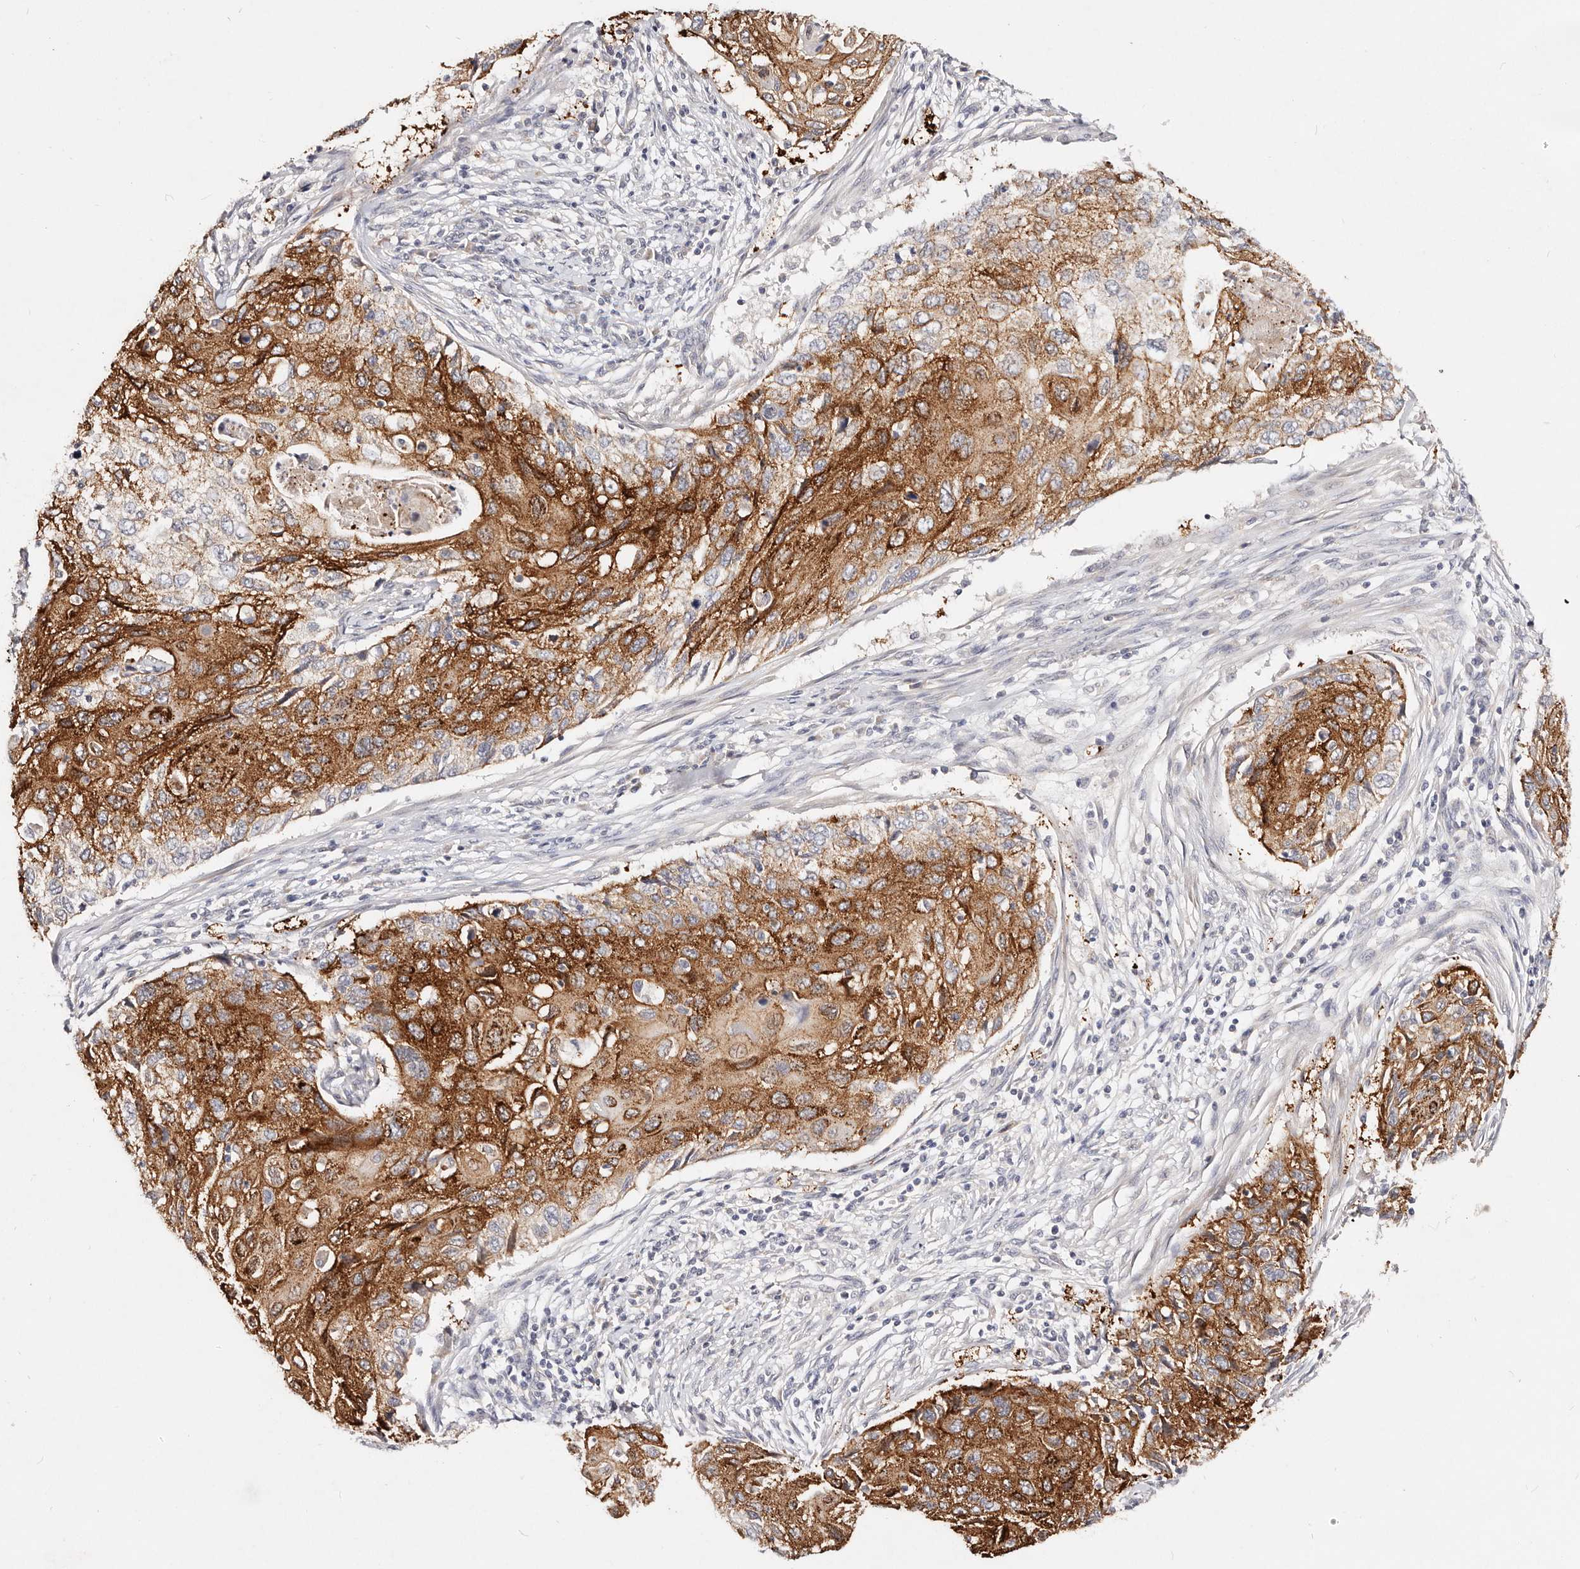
{"staining": {"intensity": "strong", "quantity": ">75%", "location": "cytoplasmic/membranous"}, "tissue": "cervical cancer", "cell_type": "Tumor cells", "image_type": "cancer", "snomed": [{"axis": "morphology", "description": "Squamous cell carcinoma, NOS"}, {"axis": "topography", "description": "Cervix"}], "caption": "Cervical cancer (squamous cell carcinoma) was stained to show a protein in brown. There is high levels of strong cytoplasmic/membranous positivity in approximately >75% of tumor cells.", "gene": "VIPAS39", "patient": {"sex": "female", "age": 70}}